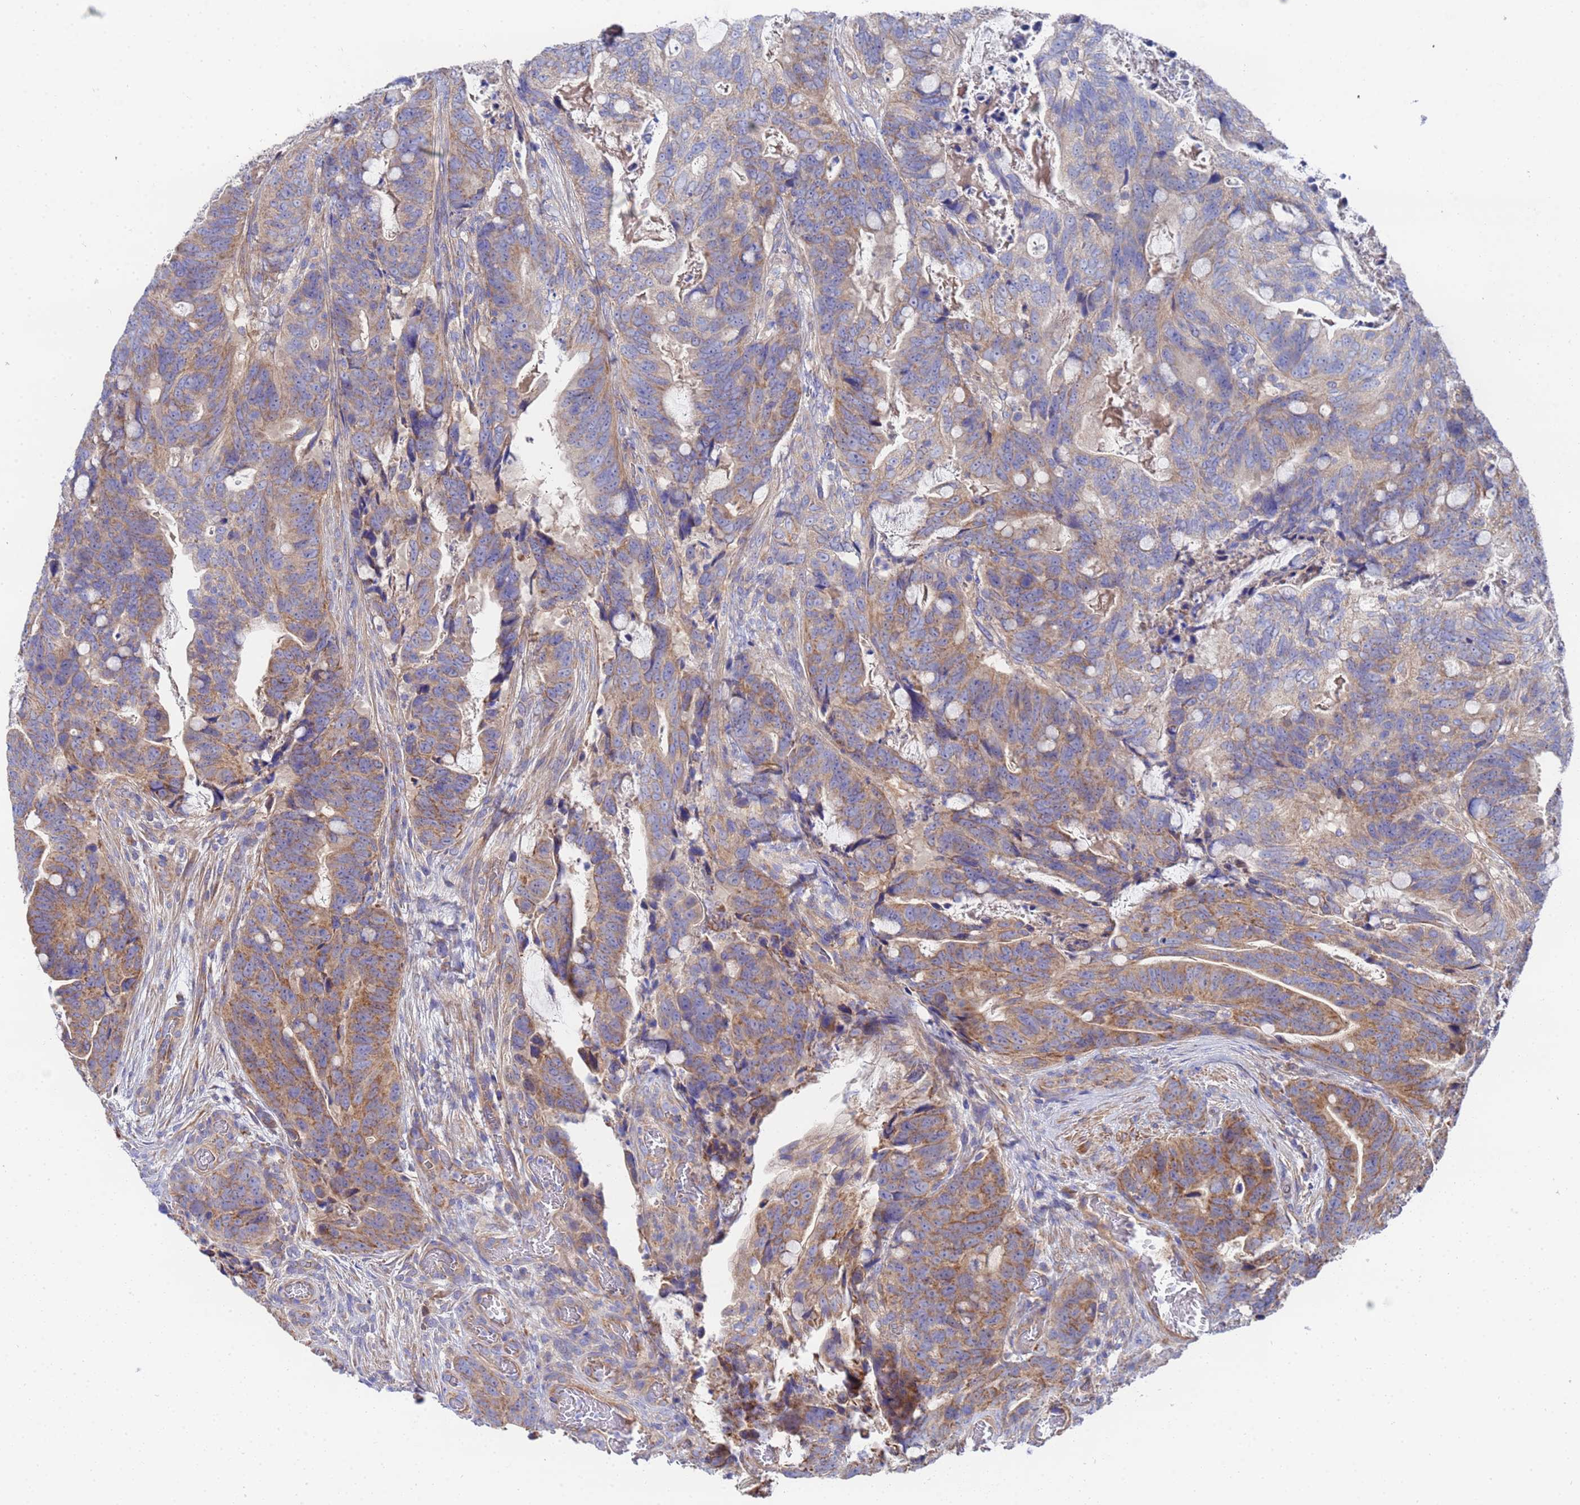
{"staining": {"intensity": "moderate", "quantity": "25%-75%", "location": "cytoplasmic/membranous"}, "tissue": "colorectal cancer", "cell_type": "Tumor cells", "image_type": "cancer", "snomed": [{"axis": "morphology", "description": "Adenocarcinoma, NOS"}, {"axis": "topography", "description": "Colon"}], "caption": "Moderate cytoplasmic/membranous positivity for a protein is present in approximately 25%-75% of tumor cells of adenocarcinoma (colorectal) using immunohistochemistry.", "gene": "FAHD2A", "patient": {"sex": "female", "age": 82}}